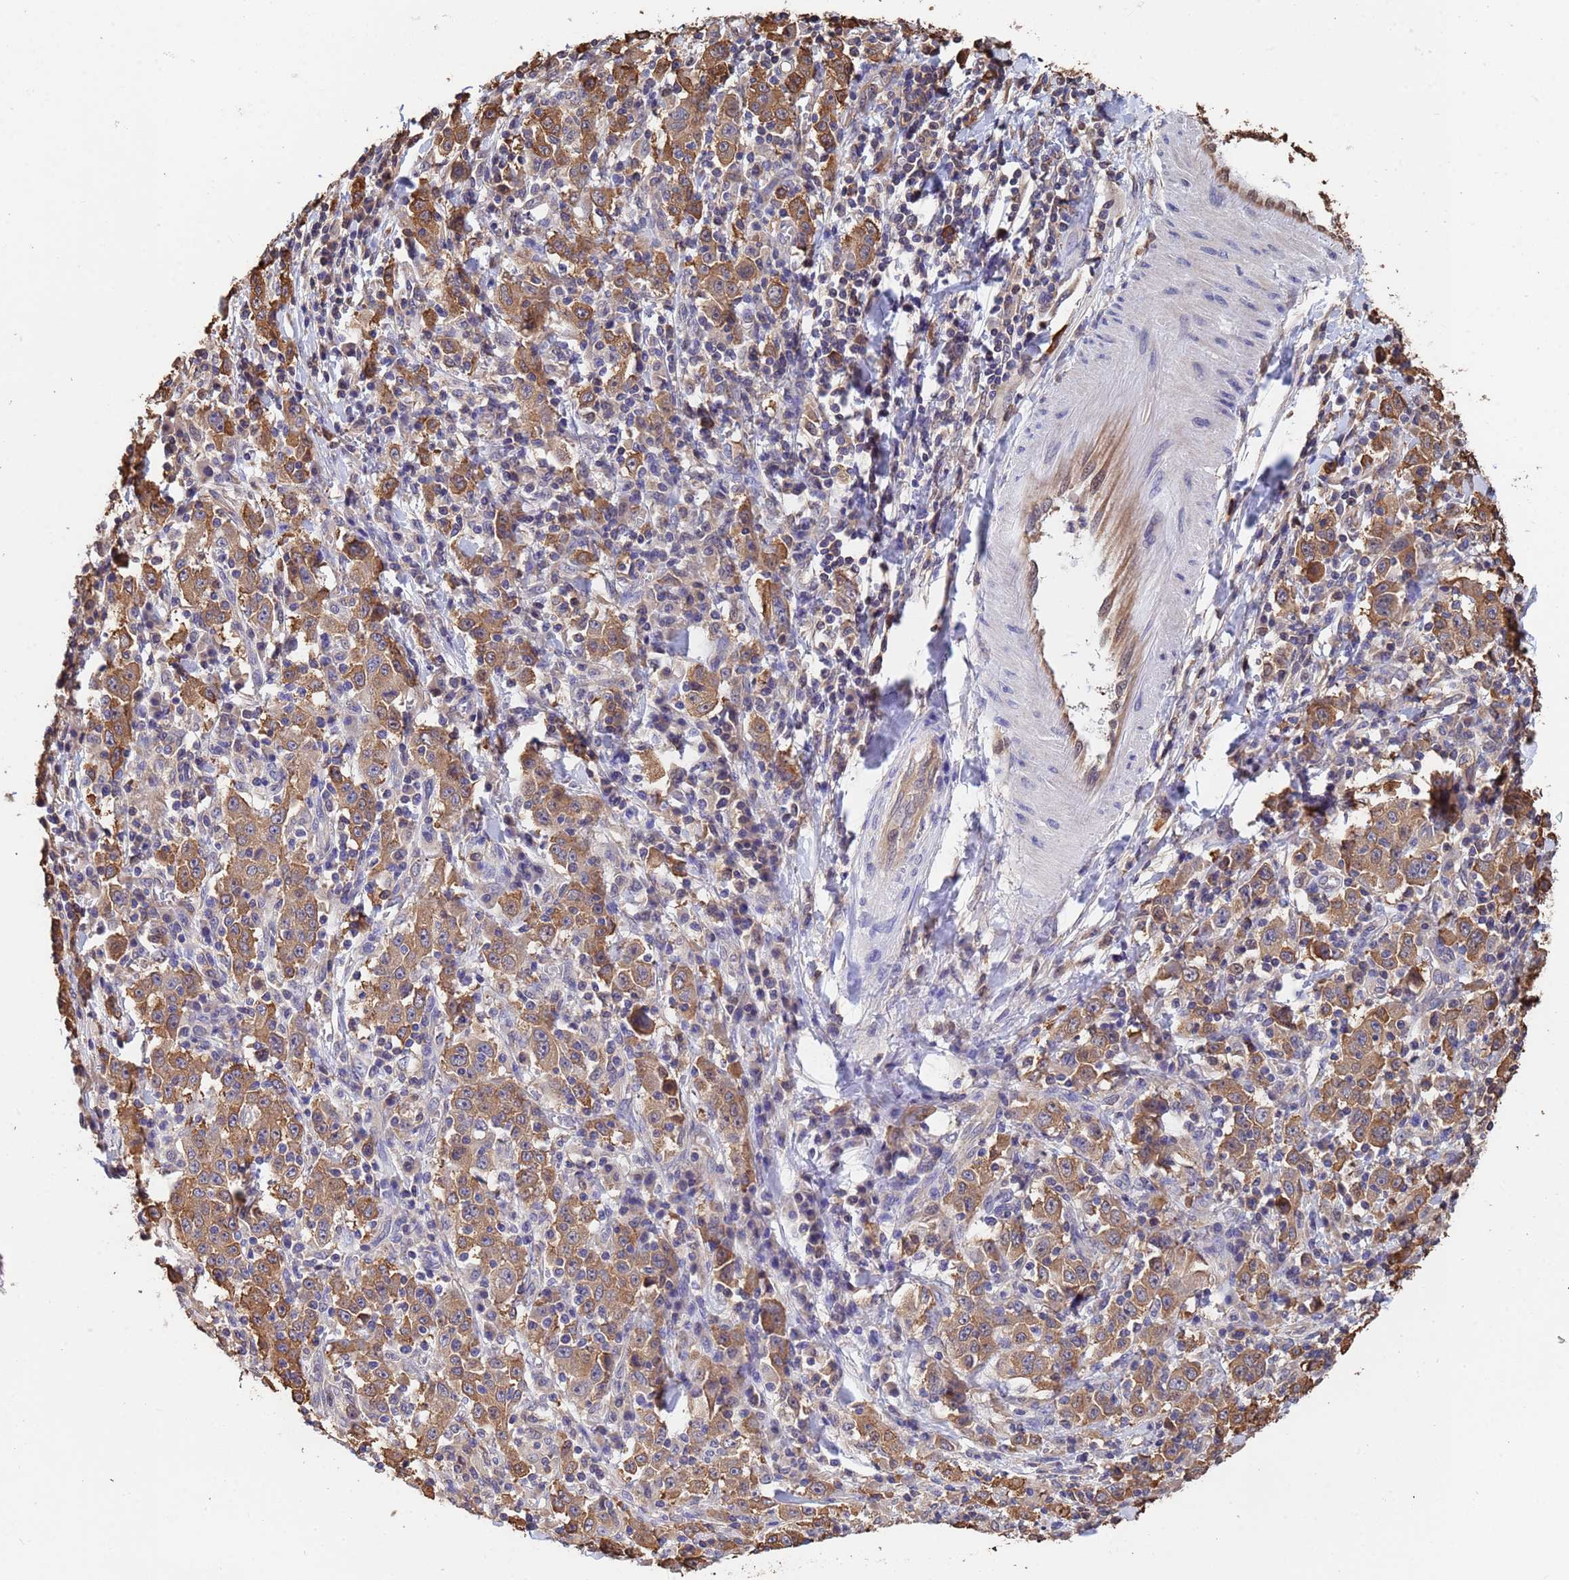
{"staining": {"intensity": "moderate", "quantity": ">75%", "location": "cytoplasmic/membranous"}, "tissue": "stomach cancer", "cell_type": "Tumor cells", "image_type": "cancer", "snomed": [{"axis": "morphology", "description": "Normal tissue, NOS"}, {"axis": "morphology", "description": "Adenocarcinoma, NOS"}, {"axis": "topography", "description": "Stomach, upper"}, {"axis": "topography", "description": "Stomach"}], "caption": "Brown immunohistochemical staining in human stomach cancer (adenocarcinoma) demonstrates moderate cytoplasmic/membranous expression in approximately >75% of tumor cells.", "gene": "FAM25A", "patient": {"sex": "male", "age": 59}}